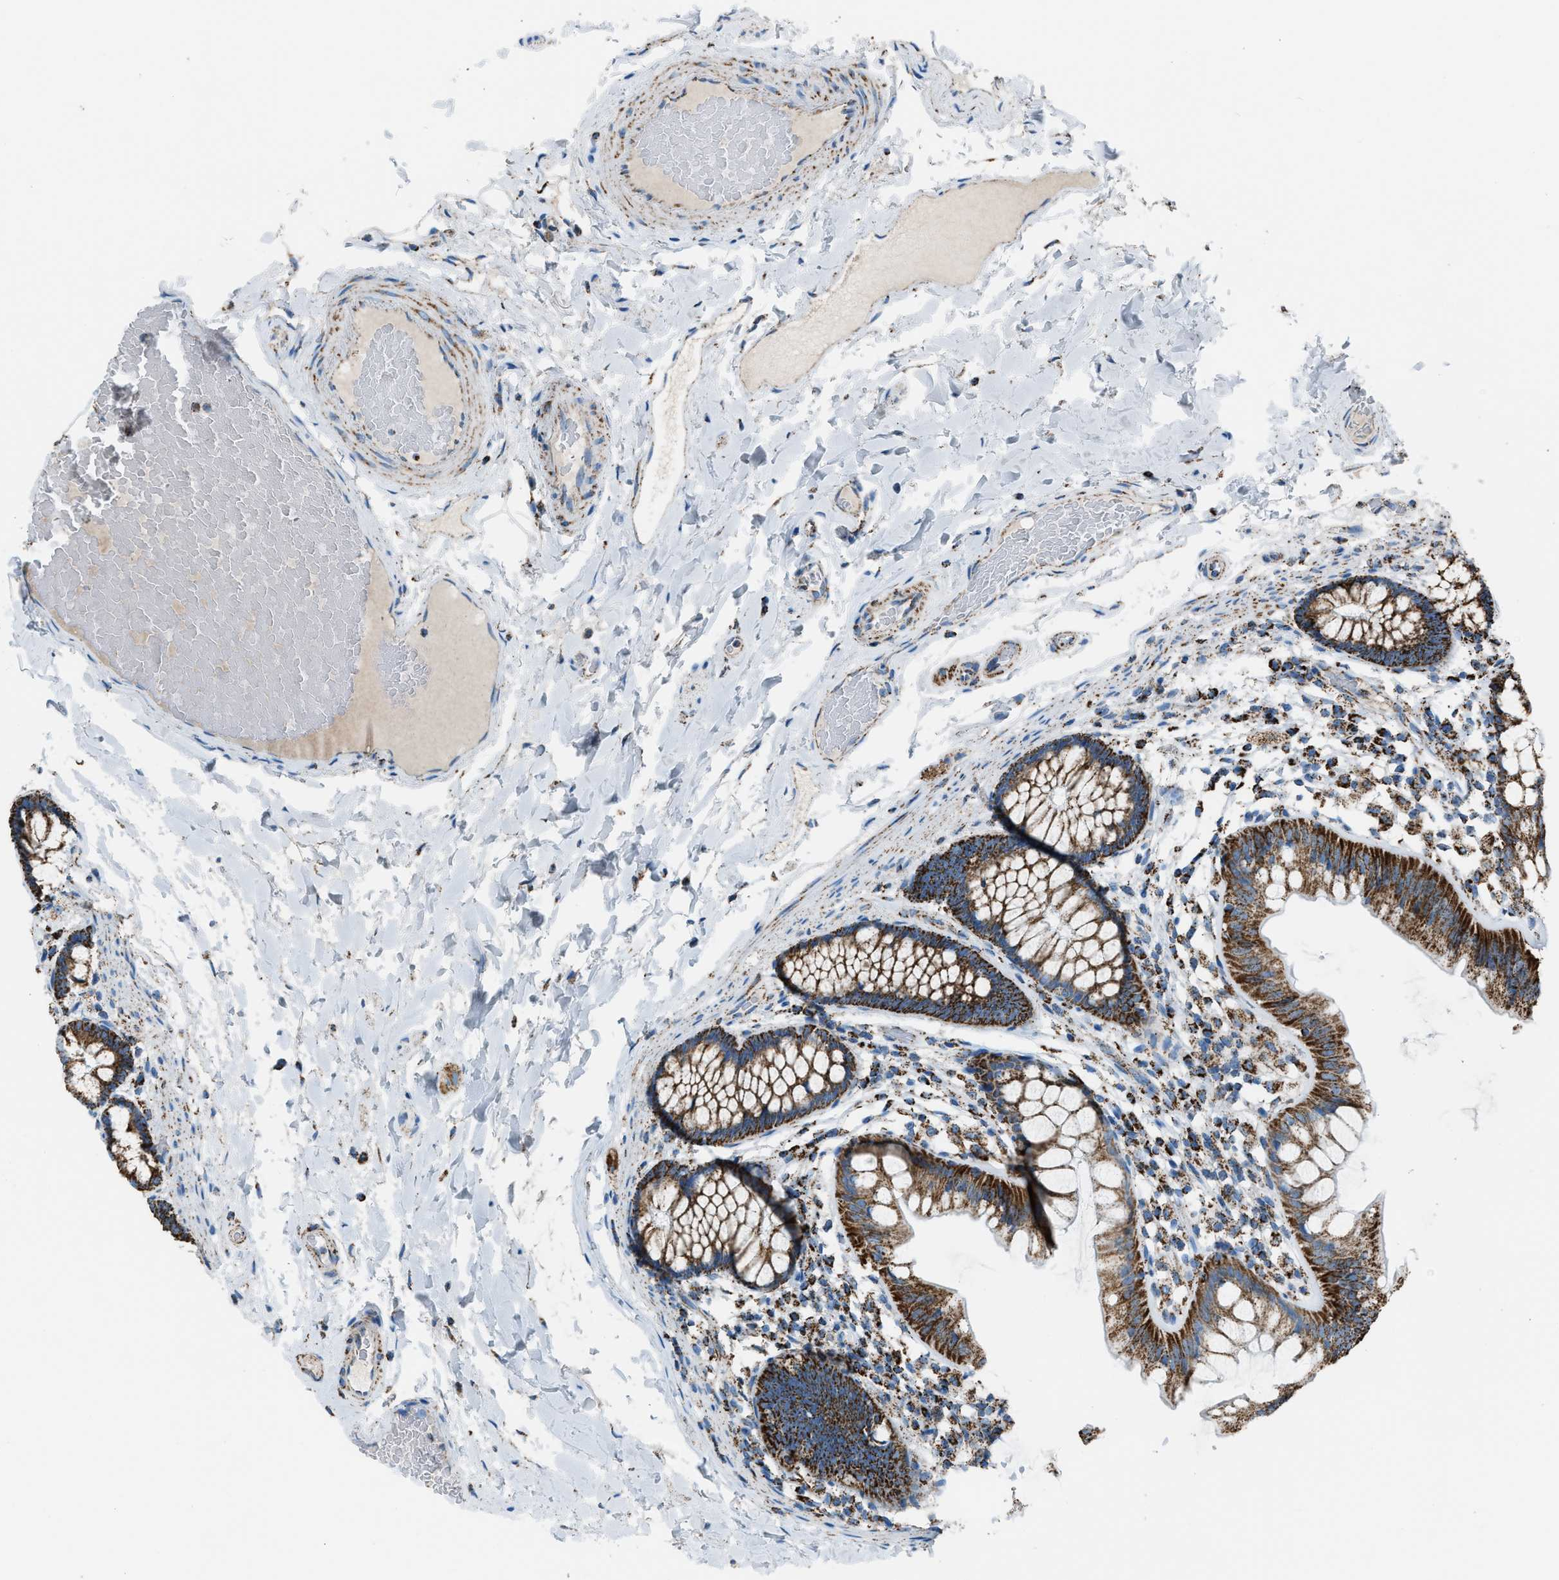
{"staining": {"intensity": "moderate", "quantity": ">75%", "location": "cytoplasmic/membranous"}, "tissue": "colon", "cell_type": "Endothelial cells", "image_type": "normal", "snomed": [{"axis": "morphology", "description": "Normal tissue, NOS"}, {"axis": "topography", "description": "Colon"}], "caption": "Immunohistochemistry of normal human colon exhibits medium levels of moderate cytoplasmic/membranous expression in approximately >75% of endothelial cells. Immunohistochemistry (ihc) stains the protein in brown and the nuclei are stained blue.", "gene": "MDH2", "patient": {"sex": "female", "age": 56}}